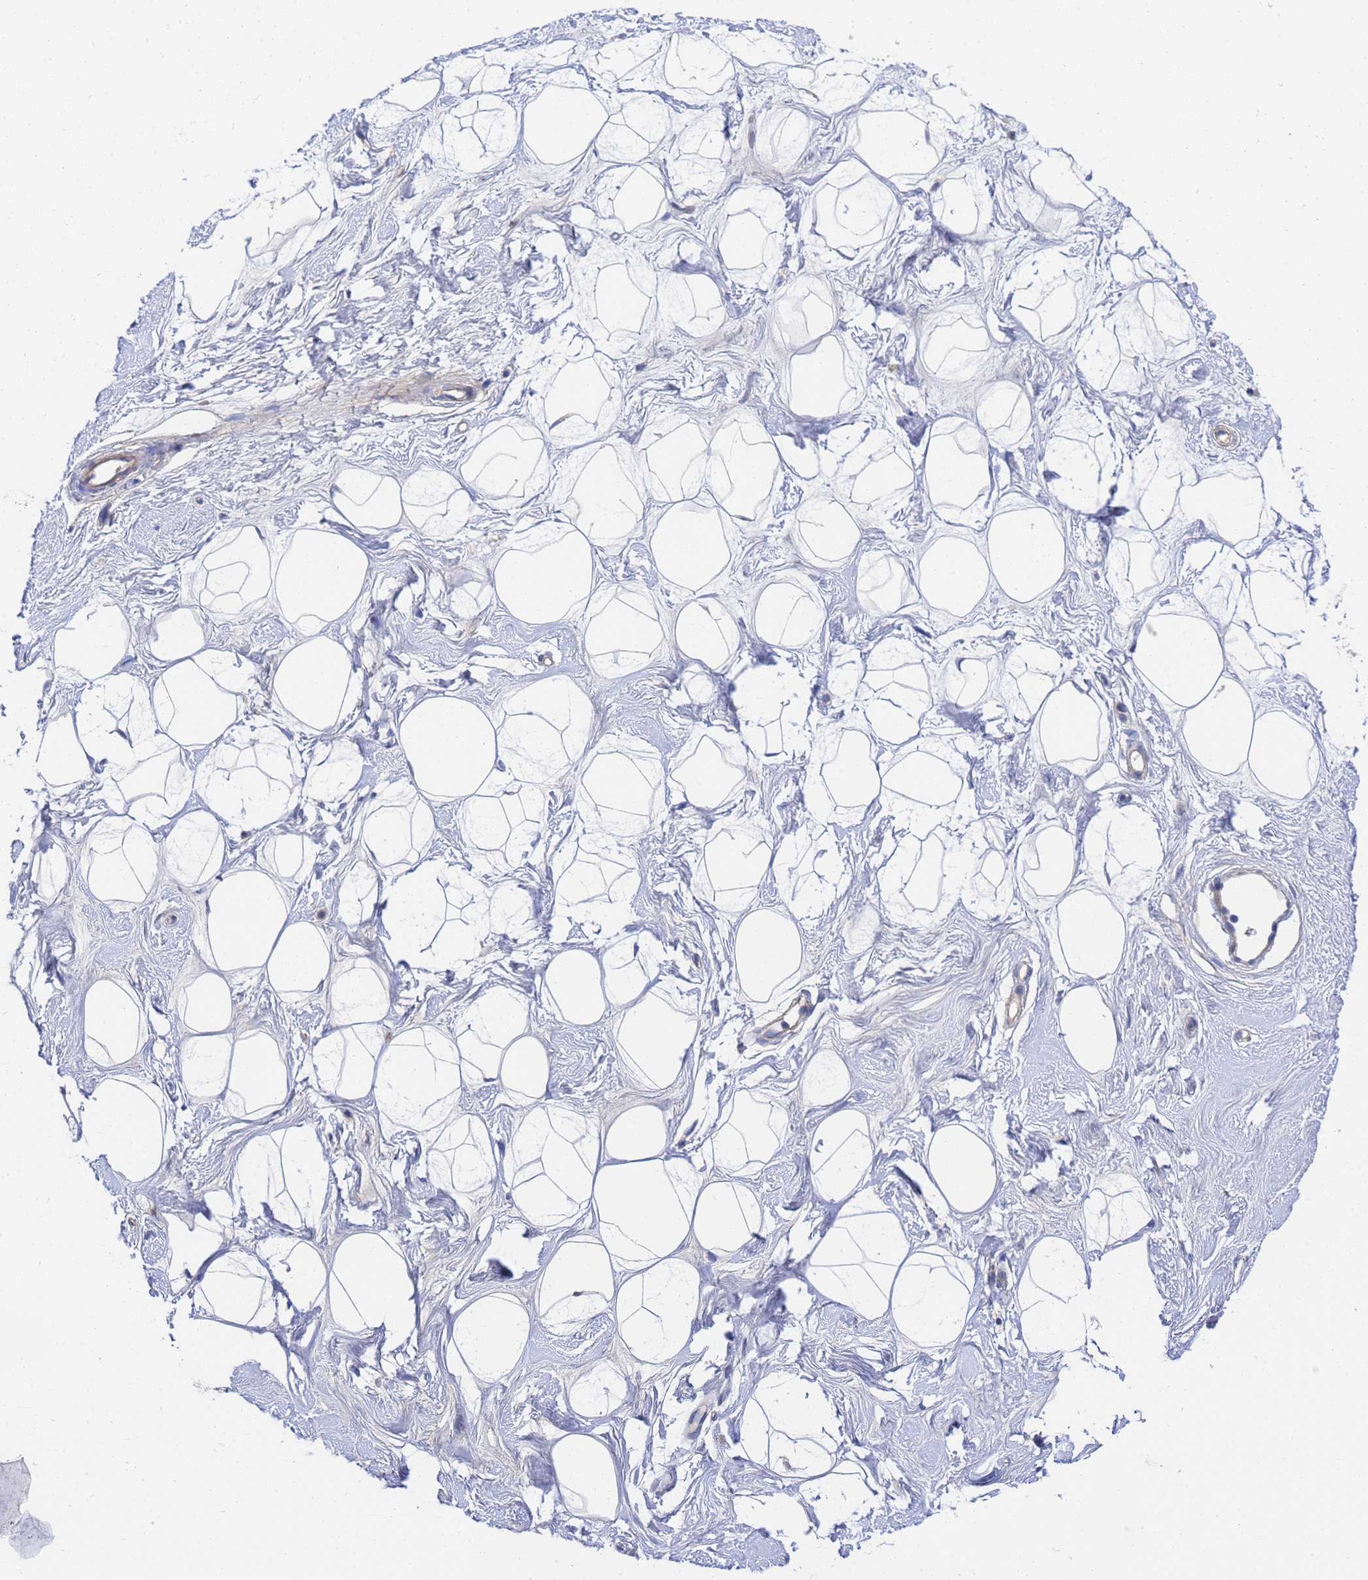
{"staining": {"intensity": "negative", "quantity": "none", "location": "none"}, "tissue": "breast", "cell_type": "Adipocytes", "image_type": "normal", "snomed": [{"axis": "morphology", "description": "Normal tissue, NOS"}, {"axis": "morphology", "description": "Adenoma, NOS"}, {"axis": "topography", "description": "Breast"}], "caption": "Immunohistochemistry micrograph of benign breast: human breast stained with DAB reveals no significant protein positivity in adipocytes. (DAB immunohistochemistry, high magnification).", "gene": "LBX2", "patient": {"sex": "female", "age": 23}}